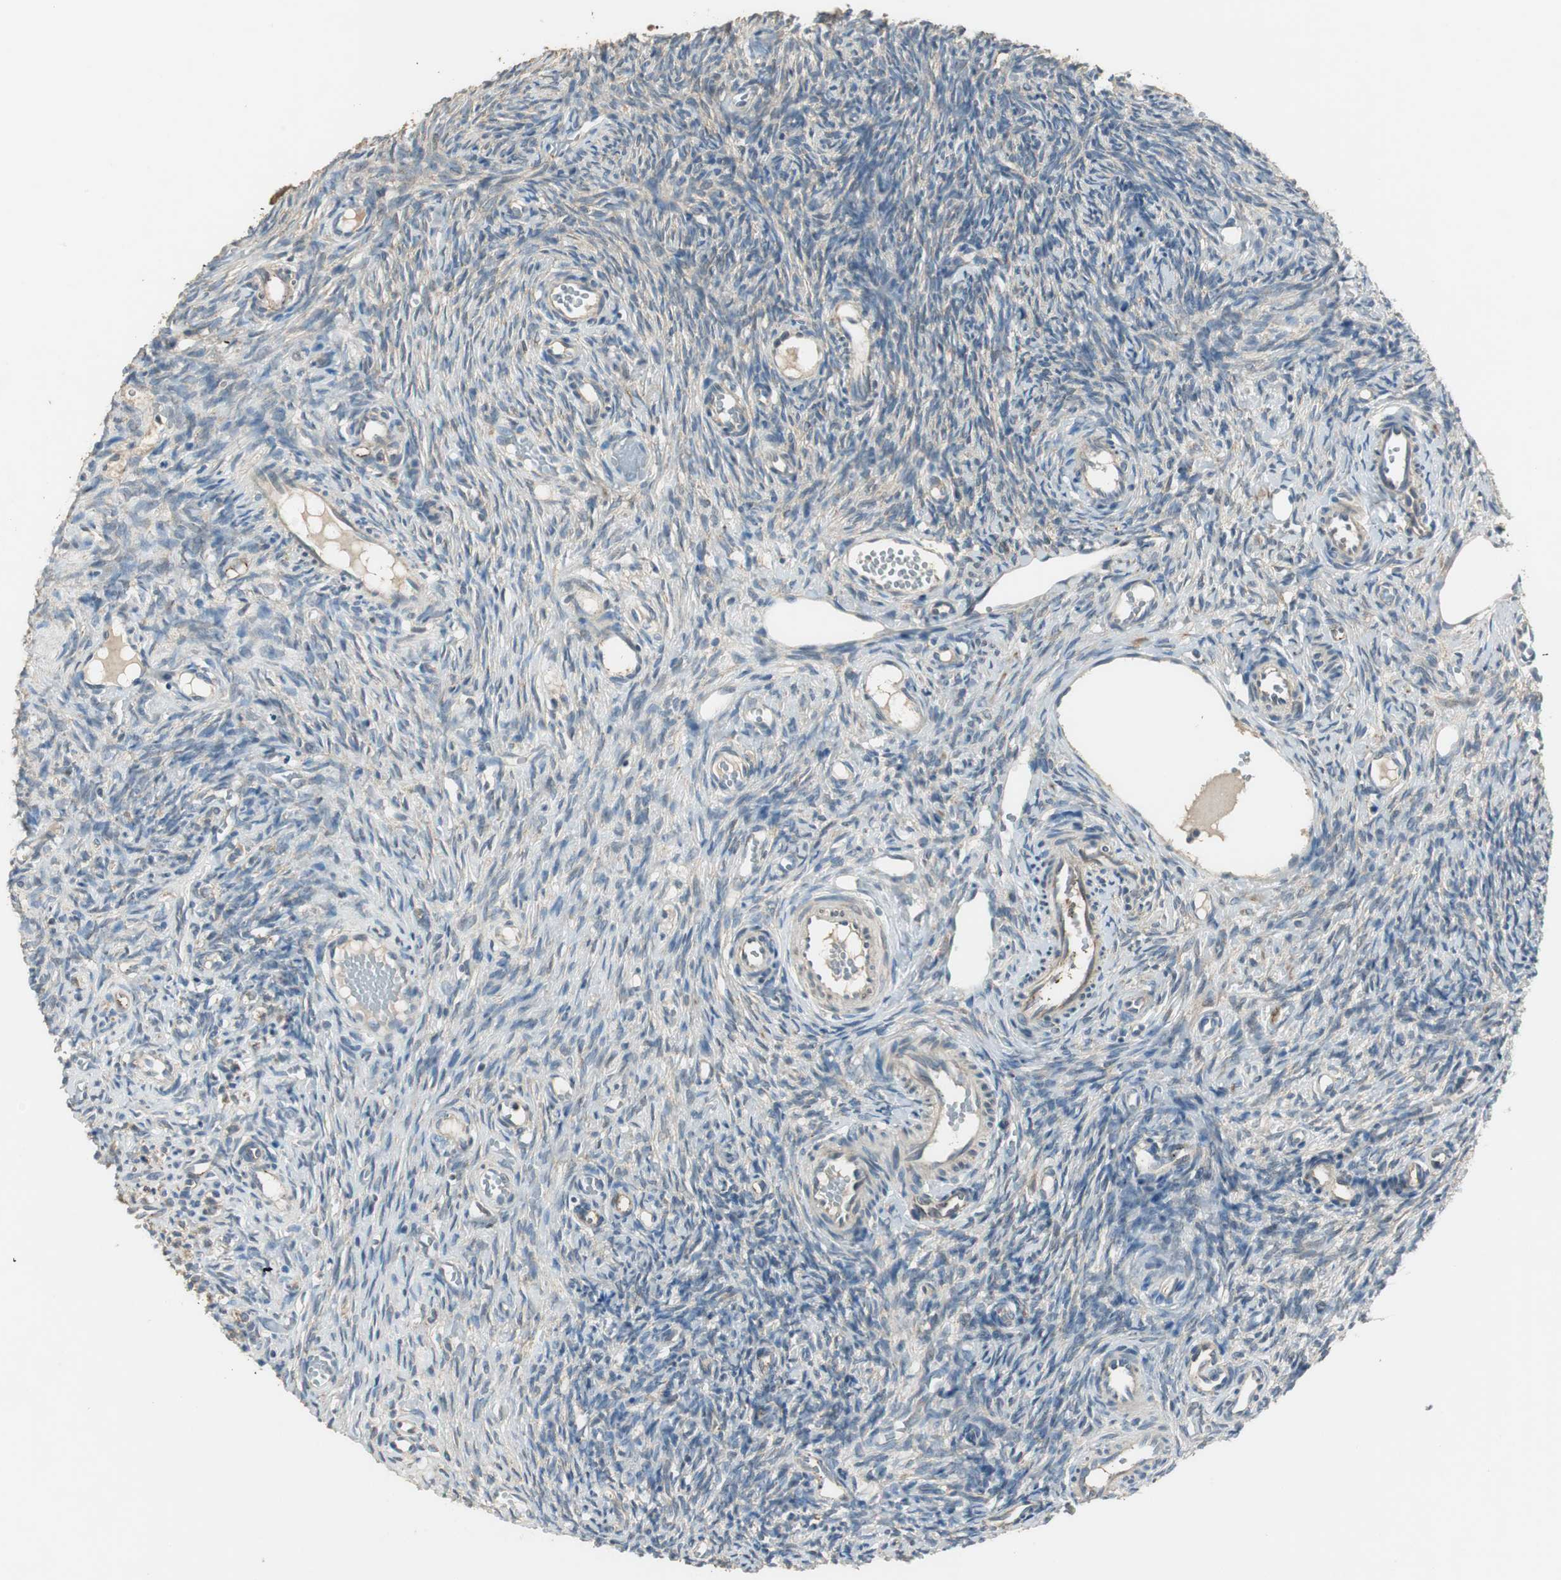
{"staining": {"intensity": "weak", "quantity": "25%-75%", "location": "cytoplasmic/membranous"}, "tissue": "ovary", "cell_type": "Ovarian stroma cells", "image_type": "normal", "snomed": [{"axis": "morphology", "description": "Normal tissue, NOS"}, {"axis": "topography", "description": "Ovary"}], "caption": "Ovarian stroma cells reveal low levels of weak cytoplasmic/membranous expression in approximately 25%-75% of cells in benign ovary.", "gene": "MSTO1", "patient": {"sex": "female", "age": 35}}